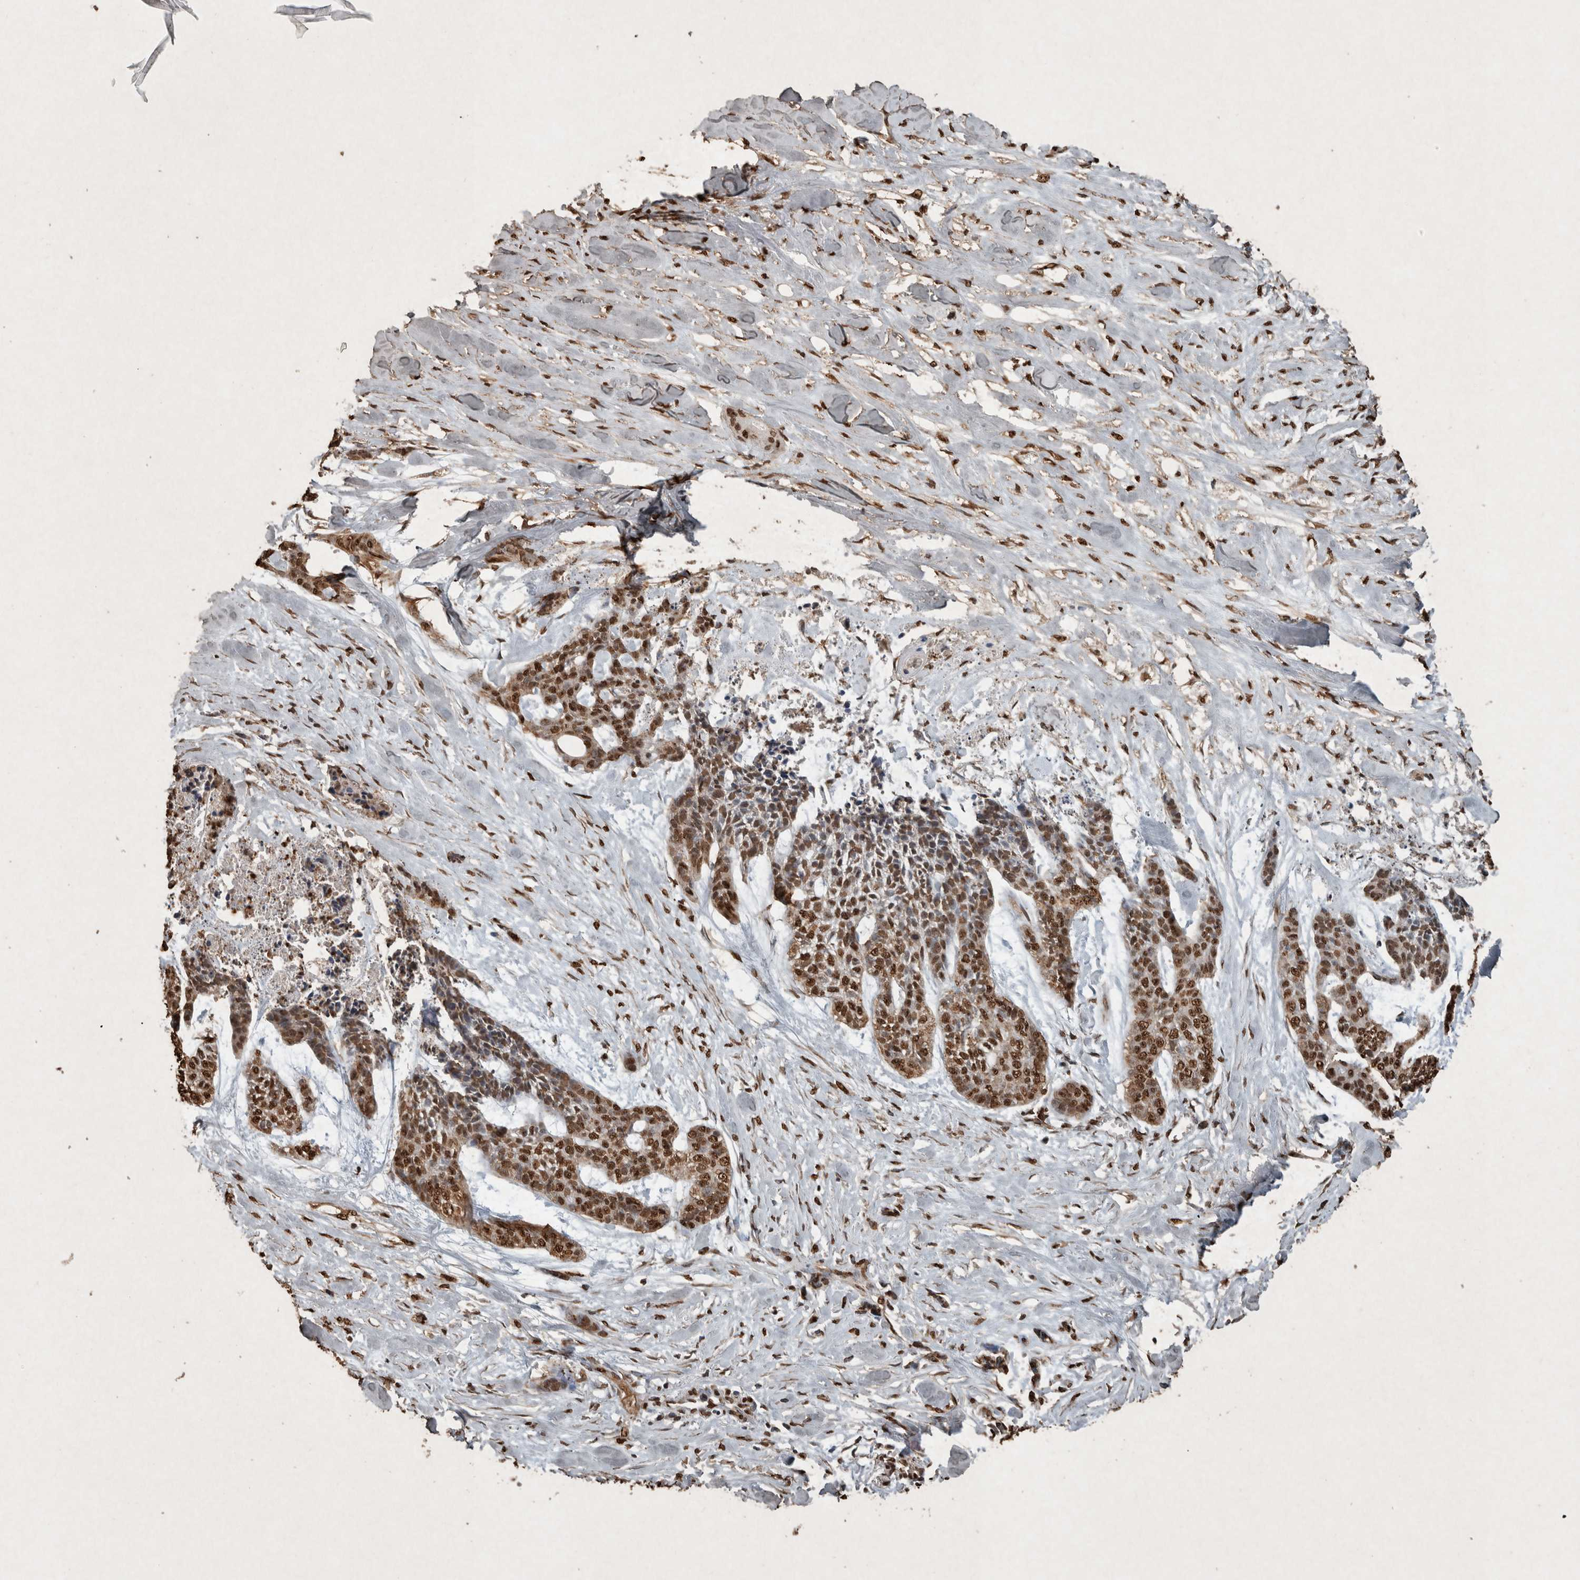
{"staining": {"intensity": "strong", "quantity": ">75%", "location": "nuclear"}, "tissue": "skin cancer", "cell_type": "Tumor cells", "image_type": "cancer", "snomed": [{"axis": "morphology", "description": "Basal cell carcinoma"}, {"axis": "topography", "description": "Skin"}], "caption": "The histopathology image reveals immunohistochemical staining of skin cancer. There is strong nuclear positivity is identified in about >75% of tumor cells. The staining was performed using DAB (3,3'-diaminobenzidine), with brown indicating positive protein expression. Nuclei are stained blue with hematoxylin.", "gene": "FSTL3", "patient": {"sex": "female", "age": 64}}